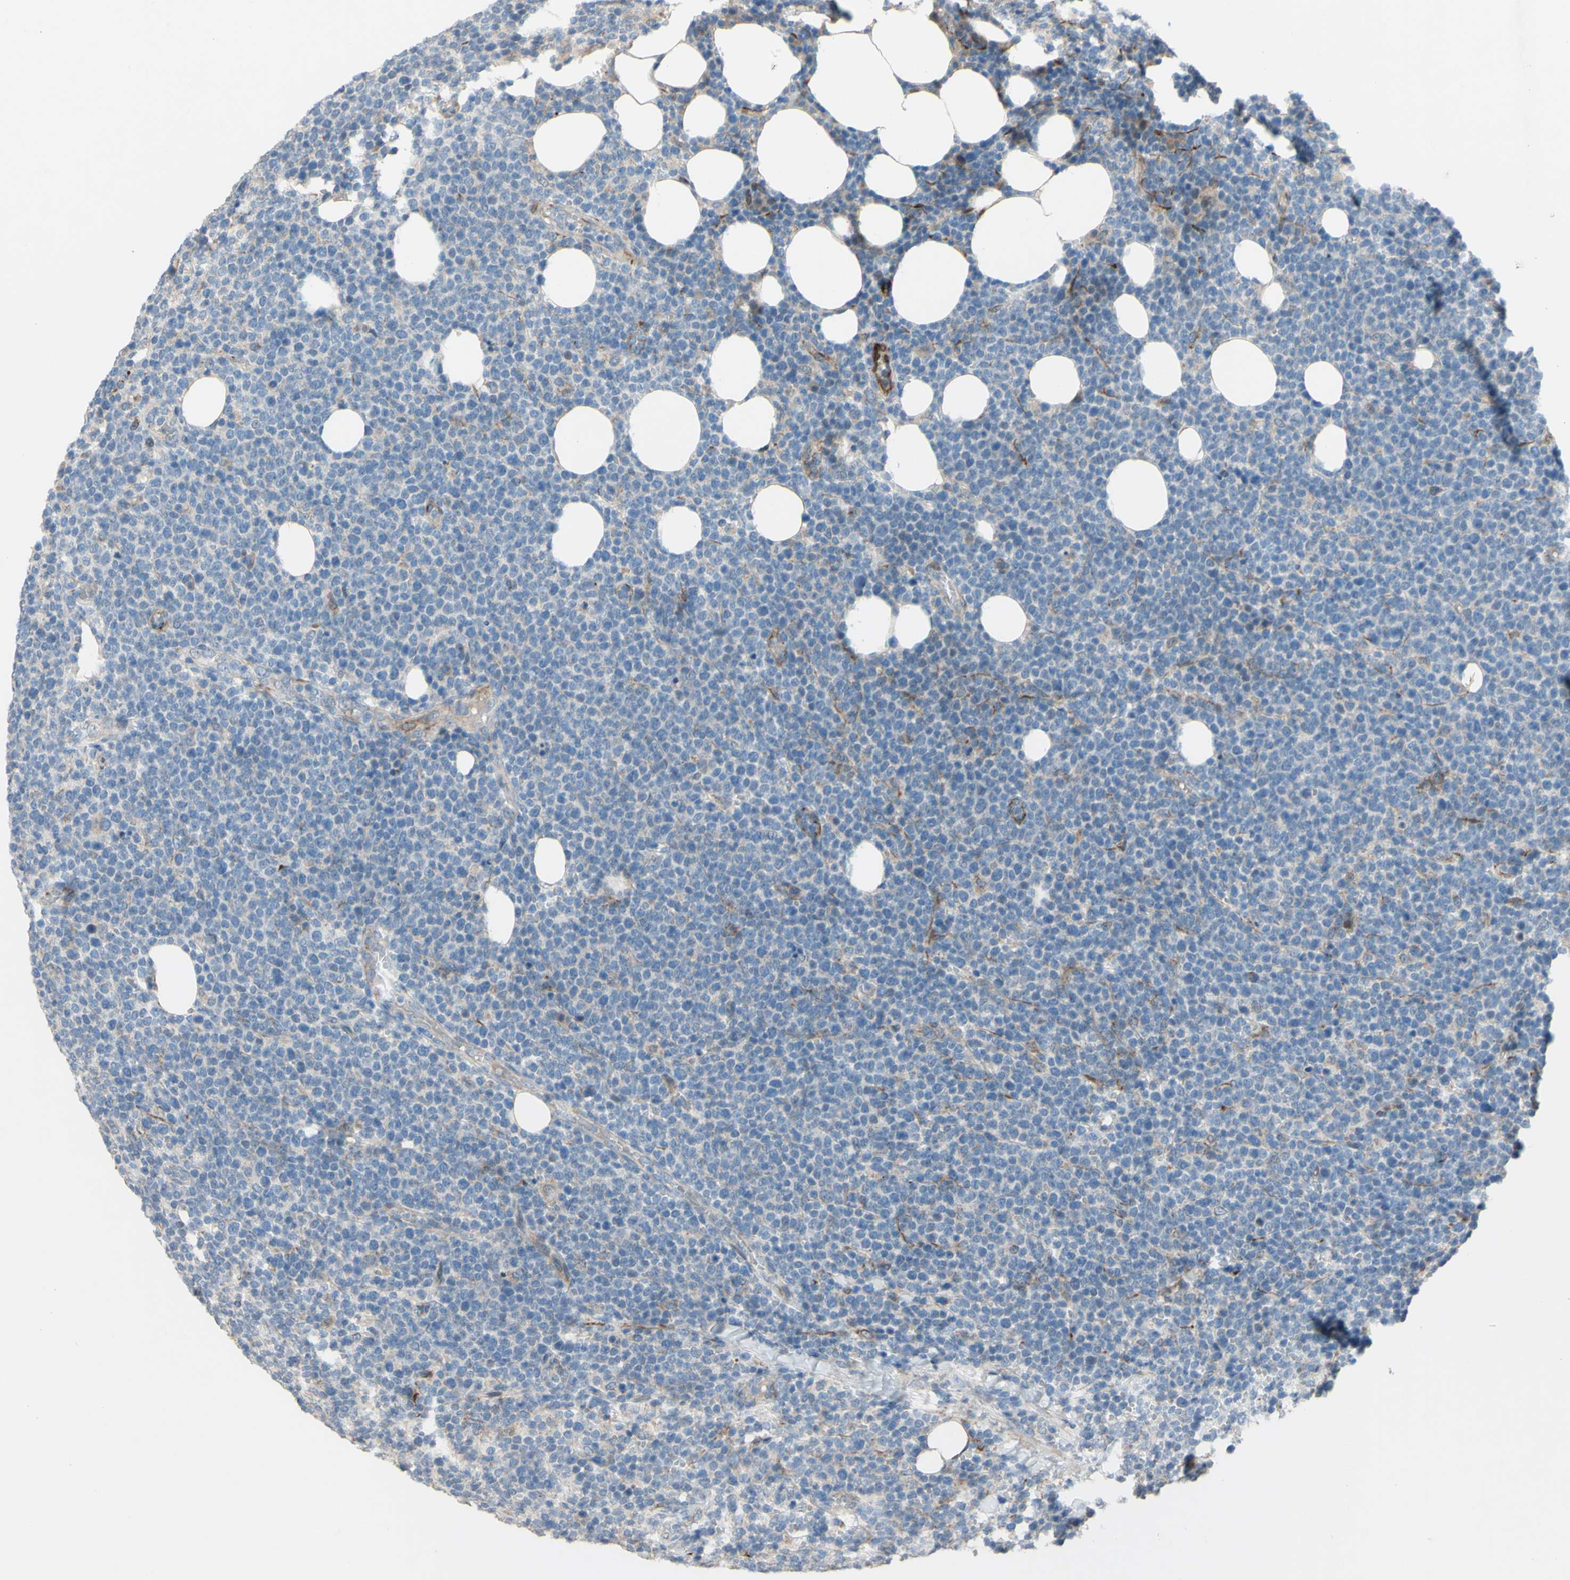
{"staining": {"intensity": "negative", "quantity": "none", "location": "none"}, "tissue": "lymphoma", "cell_type": "Tumor cells", "image_type": "cancer", "snomed": [{"axis": "morphology", "description": "Malignant lymphoma, non-Hodgkin's type, High grade"}, {"axis": "topography", "description": "Lymph node"}], "caption": "DAB immunohistochemical staining of malignant lymphoma, non-Hodgkin's type (high-grade) displays no significant expression in tumor cells. (DAB (3,3'-diaminobenzidine) immunohistochemistry (IHC) with hematoxylin counter stain).", "gene": "CDCP1", "patient": {"sex": "male", "age": 61}}